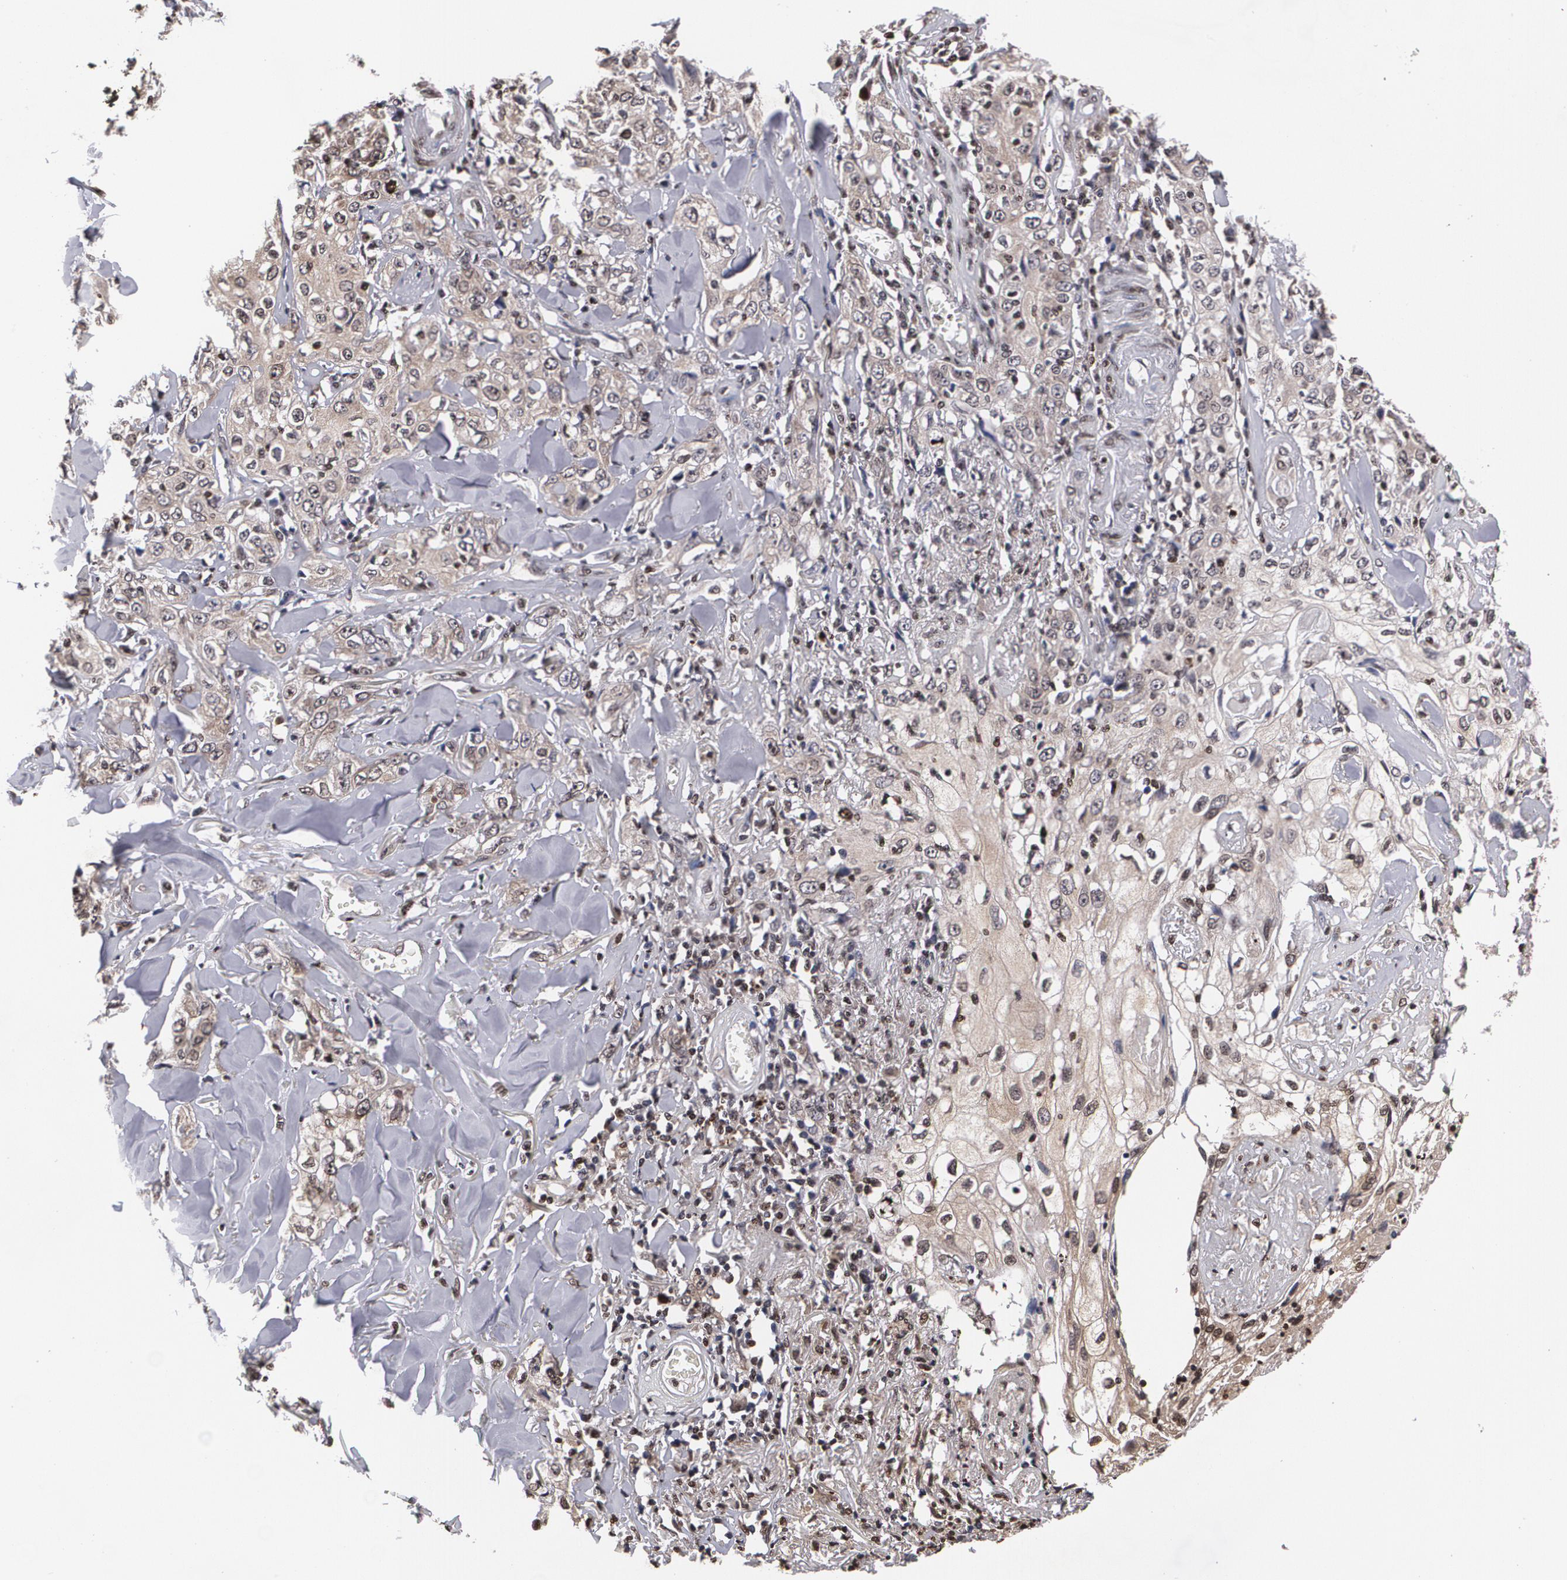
{"staining": {"intensity": "weak", "quantity": ">75%", "location": "cytoplasmic/membranous,nuclear"}, "tissue": "skin cancer", "cell_type": "Tumor cells", "image_type": "cancer", "snomed": [{"axis": "morphology", "description": "Squamous cell carcinoma, NOS"}, {"axis": "topography", "description": "Skin"}], "caption": "Immunohistochemical staining of squamous cell carcinoma (skin) exhibits low levels of weak cytoplasmic/membranous and nuclear expression in approximately >75% of tumor cells.", "gene": "MVP", "patient": {"sex": "male", "age": 65}}